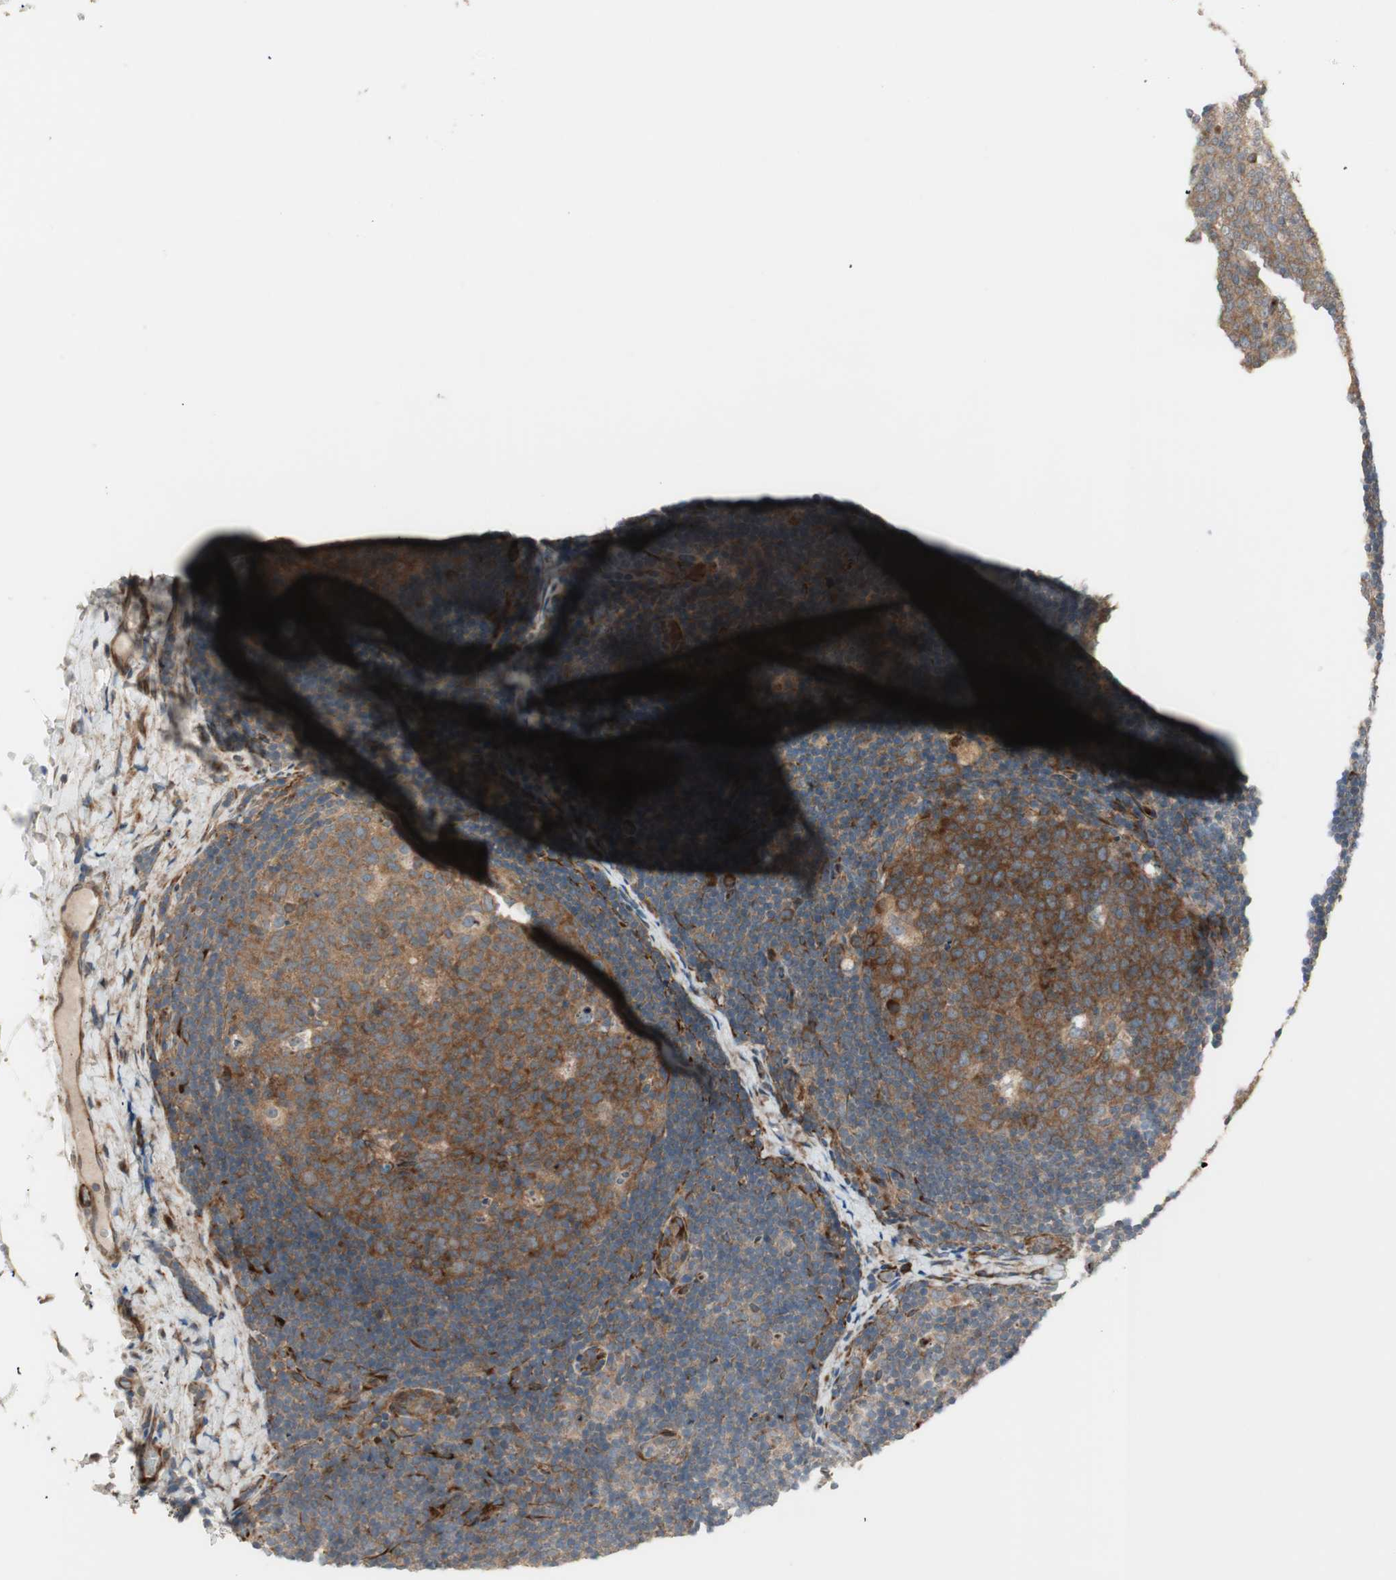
{"staining": {"intensity": "moderate", "quantity": ">75%", "location": "cytoplasmic/membranous"}, "tissue": "lymph node", "cell_type": "Germinal center cells", "image_type": "normal", "snomed": [{"axis": "morphology", "description": "Normal tissue, NOS"}, {"axis": "topography", "description": "Lymph node"}], "caption": "Approximately >75% of germinal center cells in unremarkable human lymph node show moderate cytoplasmic/membranous protein expression as visualized by brown immunohistochemical staining.", "gene": "PPP2R5E", "patient": {"sex": "female", "age": 14}}